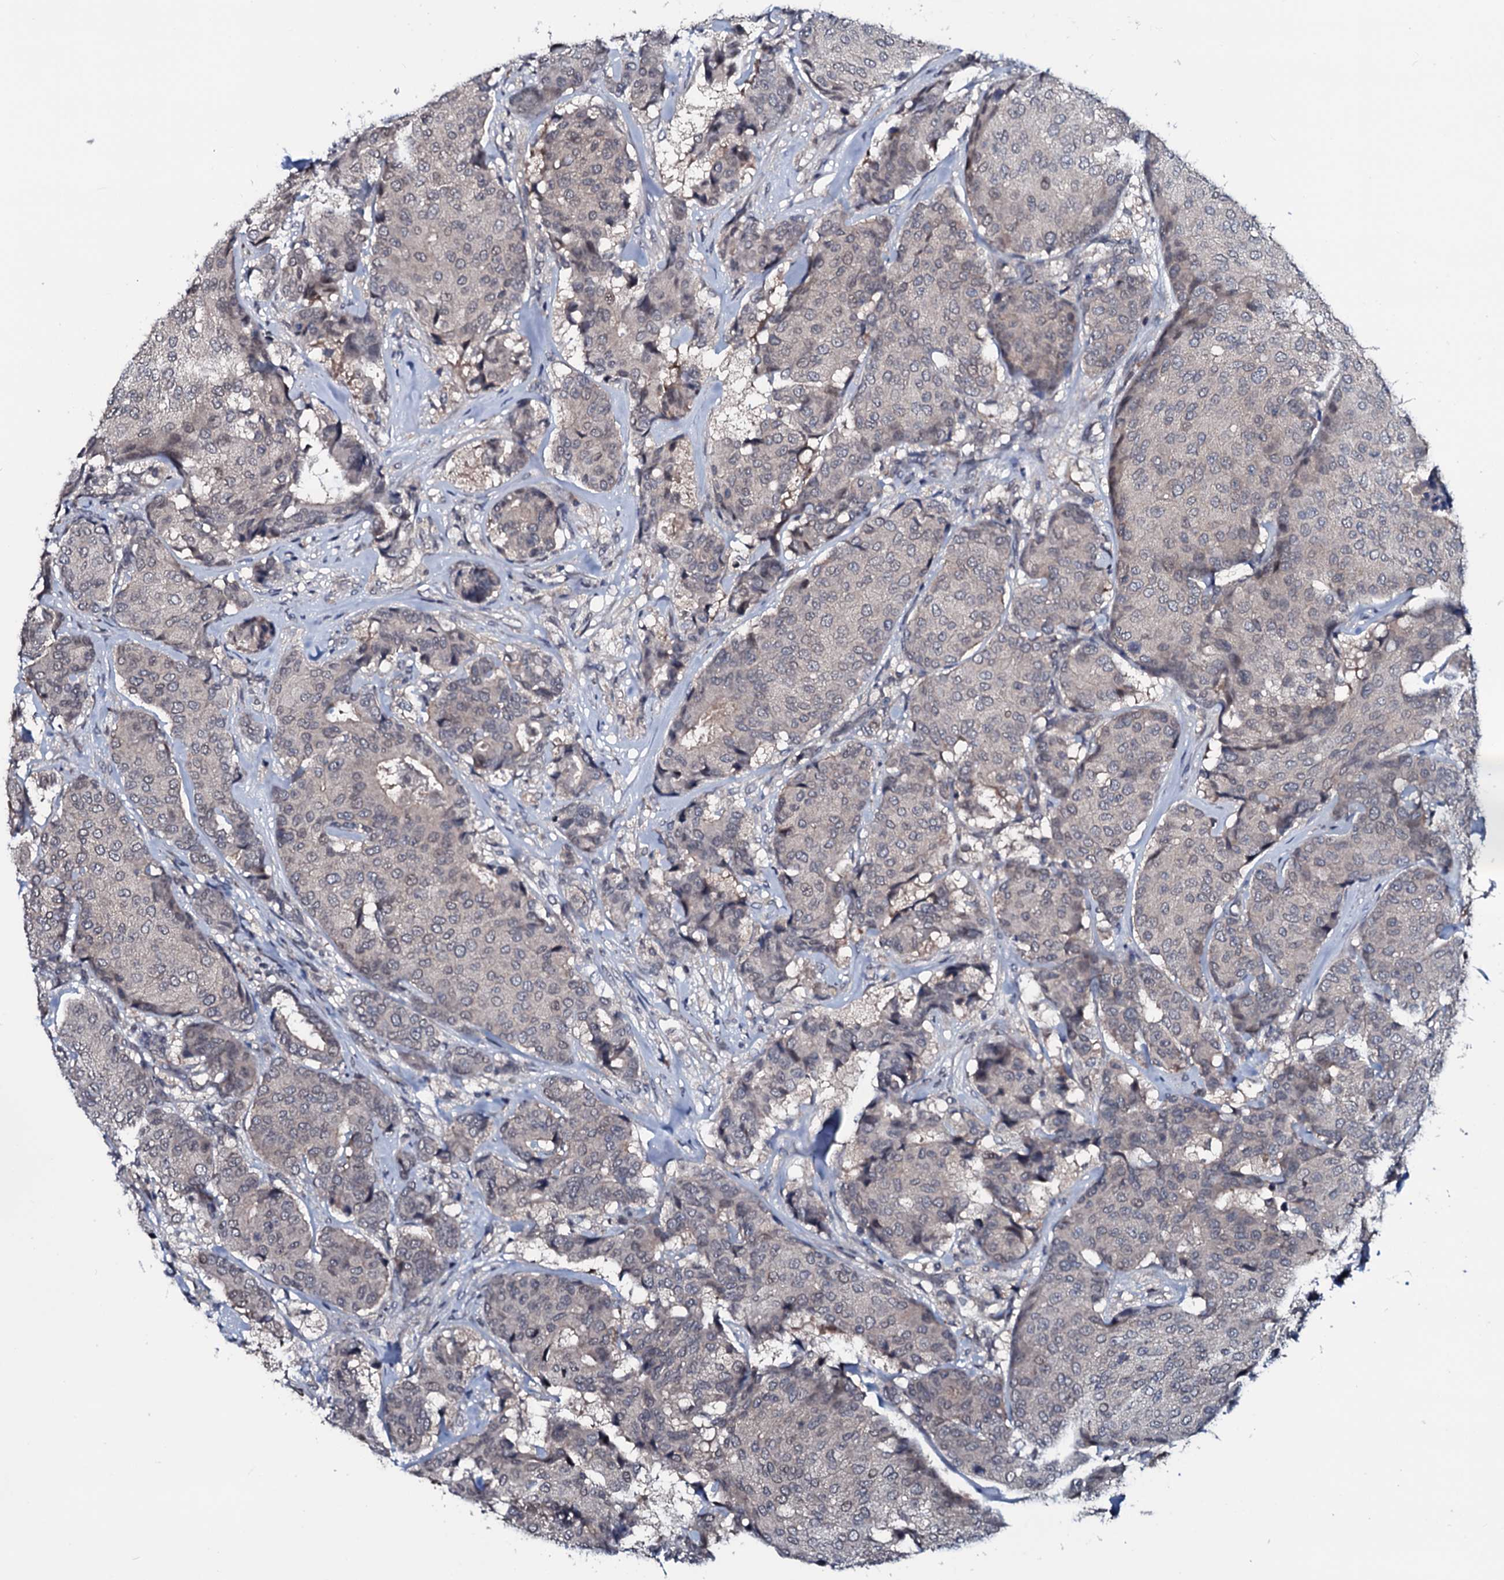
{"staining": {"intensity": "negative", "quantity": "none", "location": "none"}, "tissue": "breast cancer", "cell_type": "Tumor cells", "image_type": "cancer", "snomed": [{"axis": "morphology", "description": "Duct carcinoma"}, {"axis": "topography", "description": "Breast"}], "caption": "Photomicrograph shows no protein expression in tumor cells of infiltrating ductal carcinoma (breast) tissue.", "gene": "OGFOD2", "patient": {"sex": "female", "age": 75}}